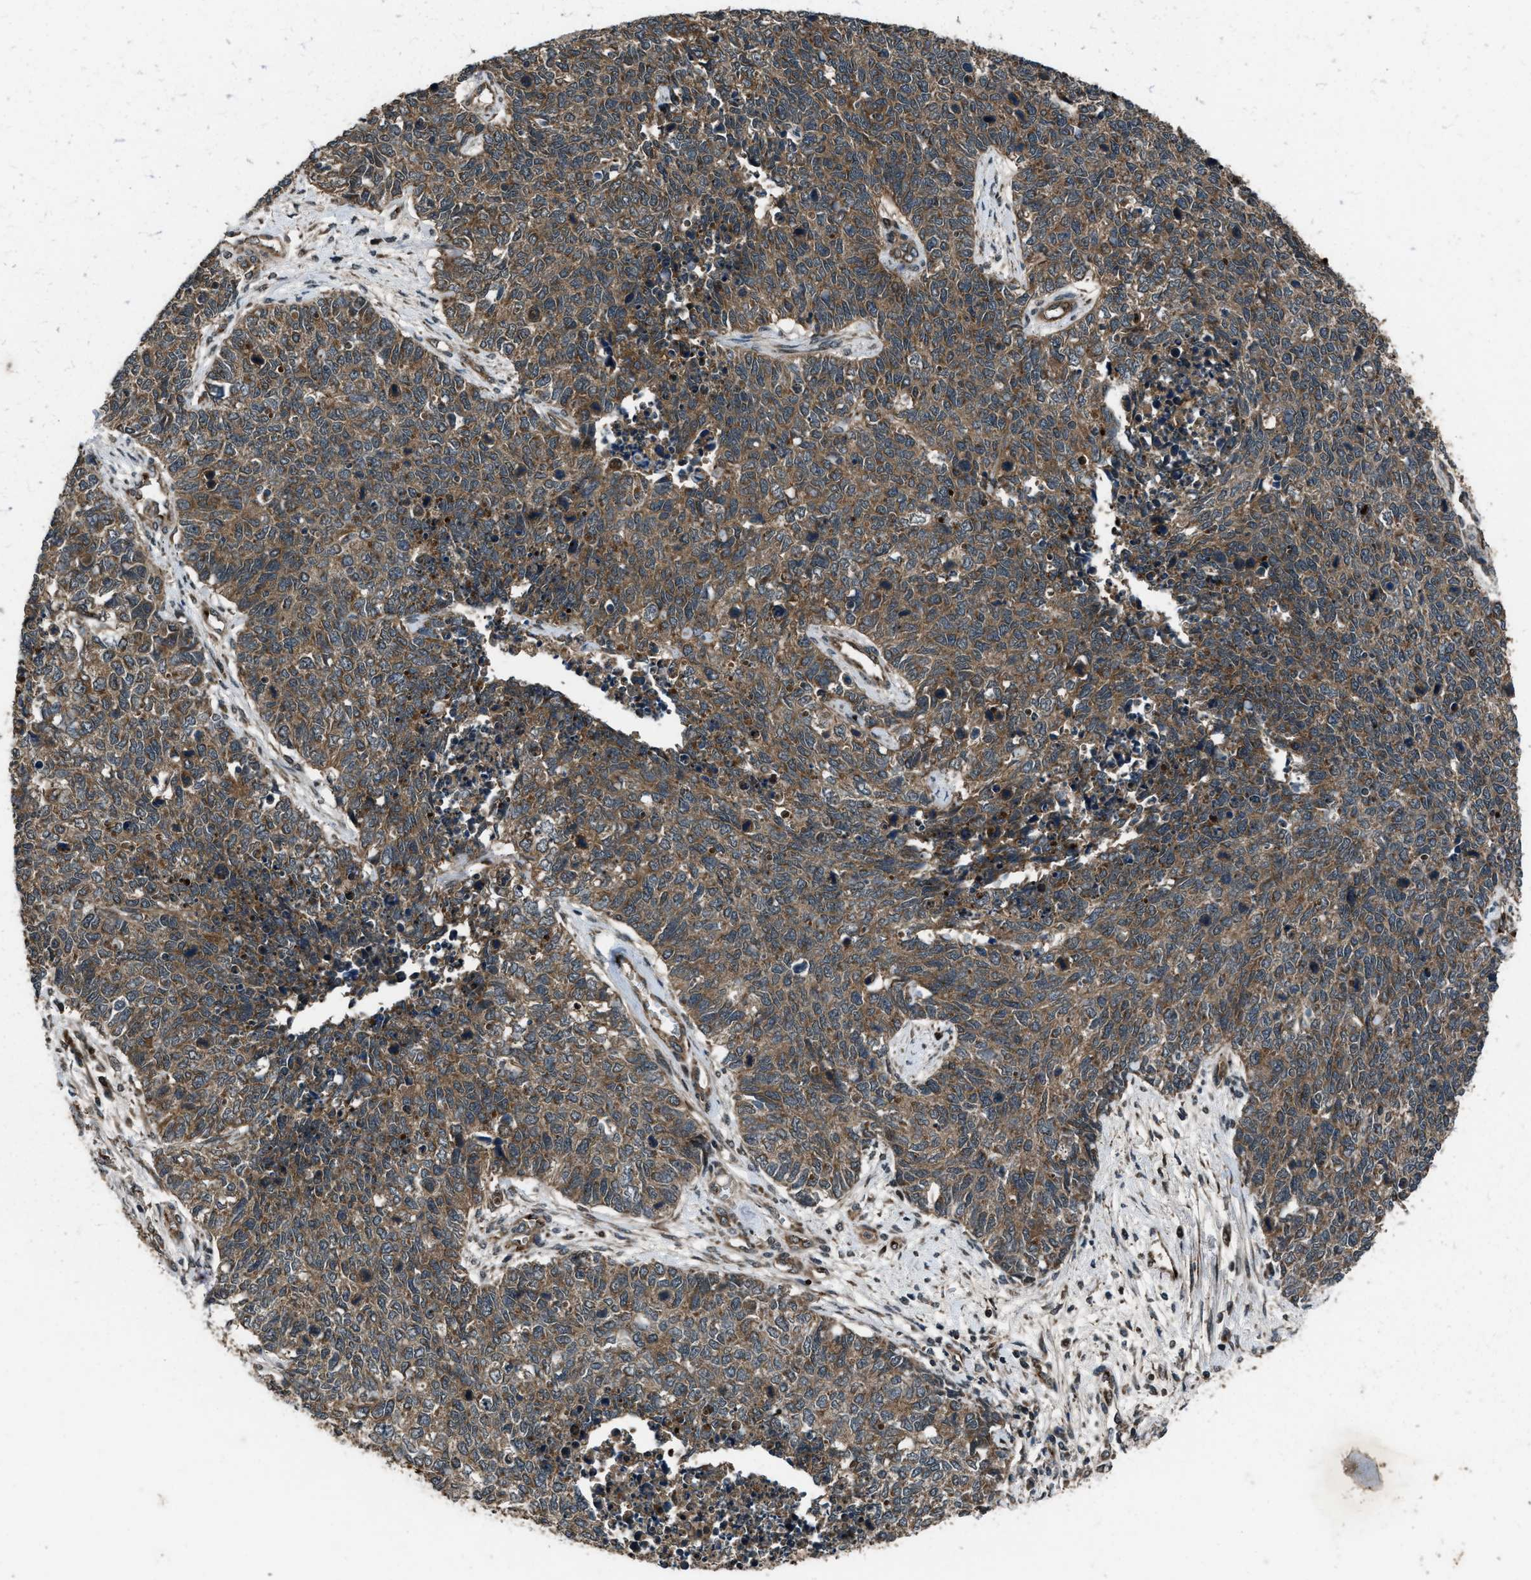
{"staining": {"intensity": "moderate", "quantity": ">75%", "location": "cytoplasmic/membranous"}, "tissue": "cervical cancer", "cell_type": "Tumor cells", "image_type": "cancer", "snomed": [{"axis": "morphology", "description": "Squamous cell carcinoma, NOS"}, {"axis": "topography", "description": "Cervix"}], "caption": "IHC photomicrograph of human cervical cancer (squamous cell carcinoma) stained for a protein (brown), which exhibits medium levels of moderate cytoplasmic/membranous staining in approximately >75% of tumor cells.", "gene": "IRAK4", "patient": {"sex": "female", "age": 63}}